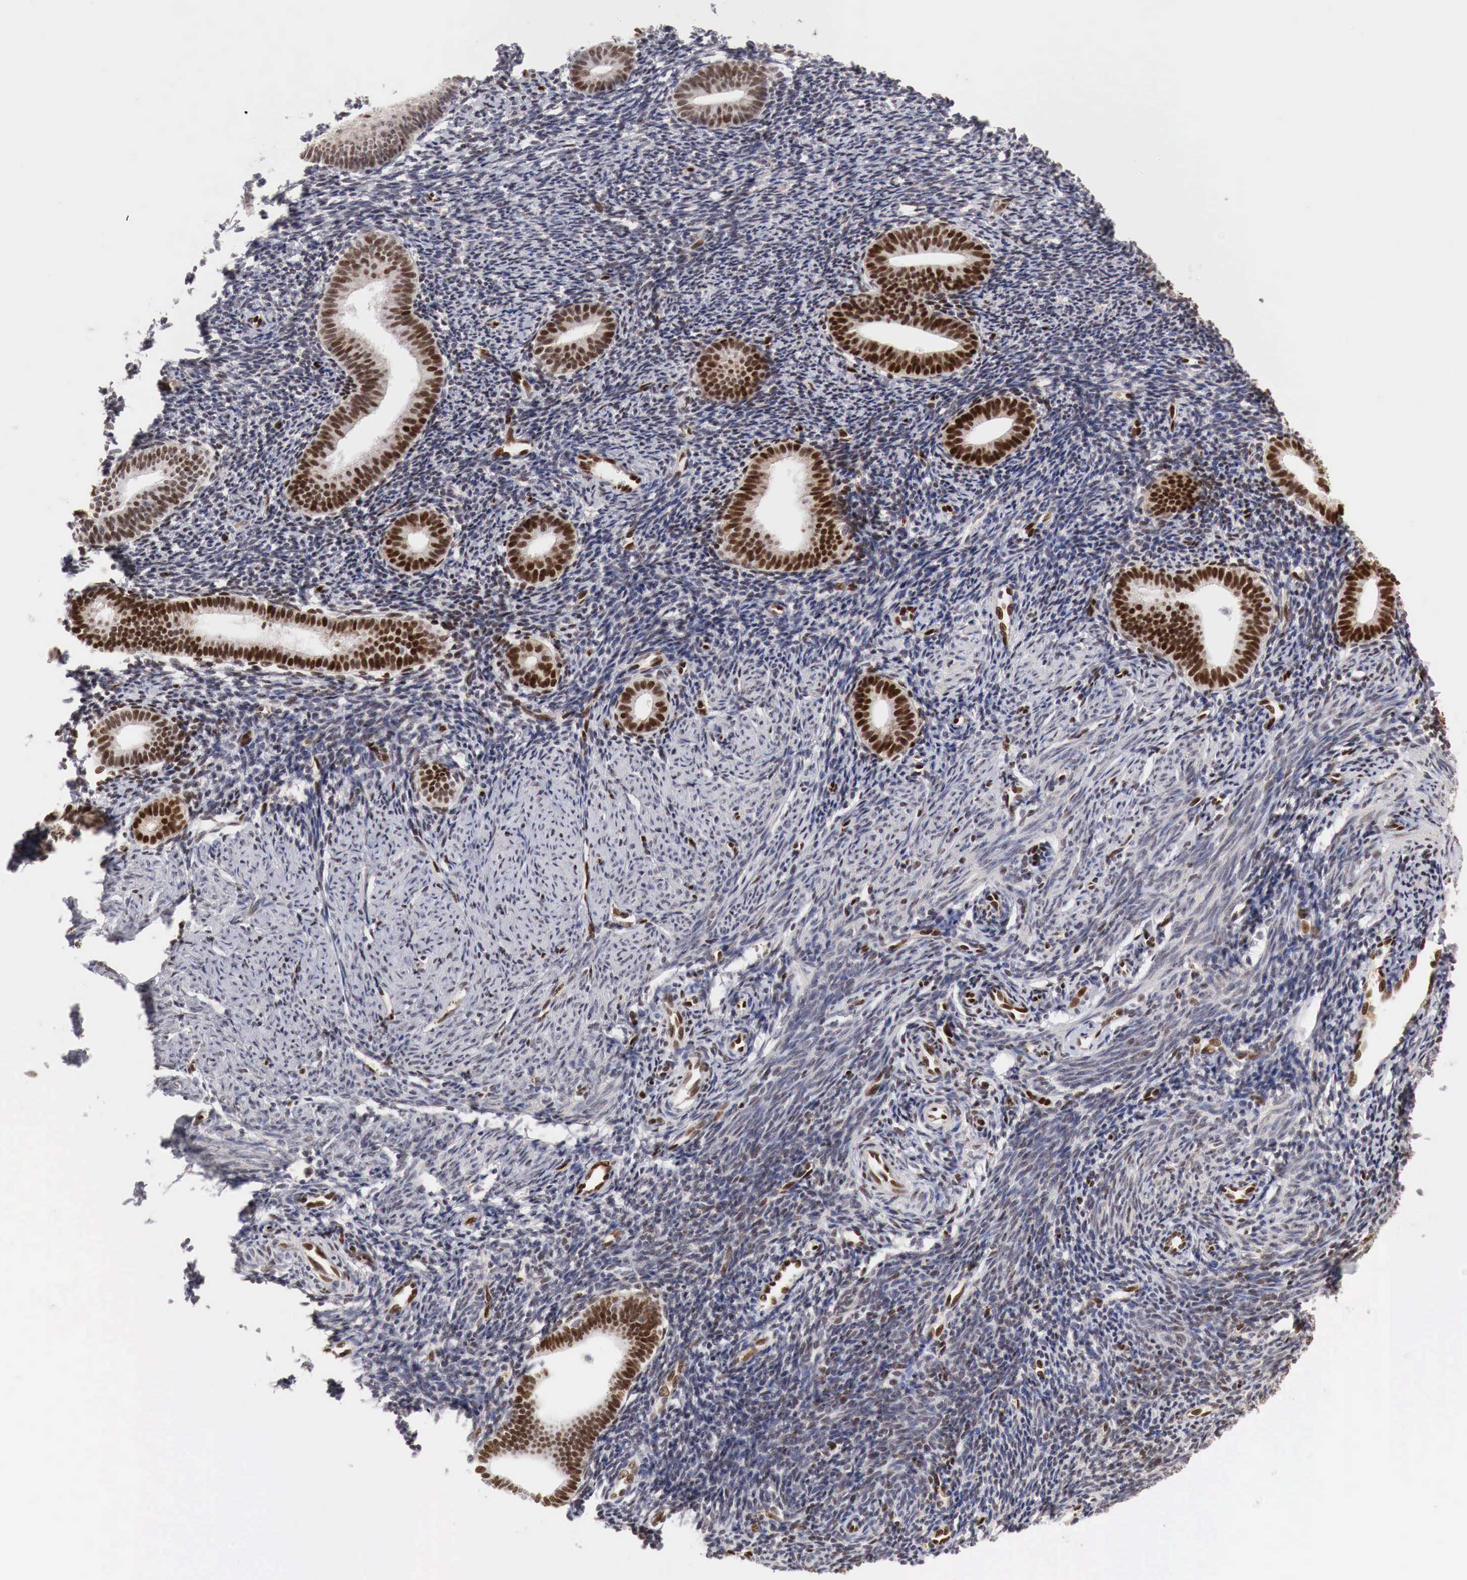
{"staining": {"intensity": "negative", "quantity": "none", "location": "none"}, "tissue": "endometrium", "cell_type": "Cells in endometrial stroma", "image_type": "normal", "snomed": [{"axis": "morphology", "description": "Normal tissue, NOS"}, {"axis": "topography", "description": "Endometrium"}], "caption": "The immunohistochemistry histopathology image has no significant staining in cells in endometrial stroma of endometrium.", "gene": "DACH2", "patient": {"sex": "female", "age": 52}}